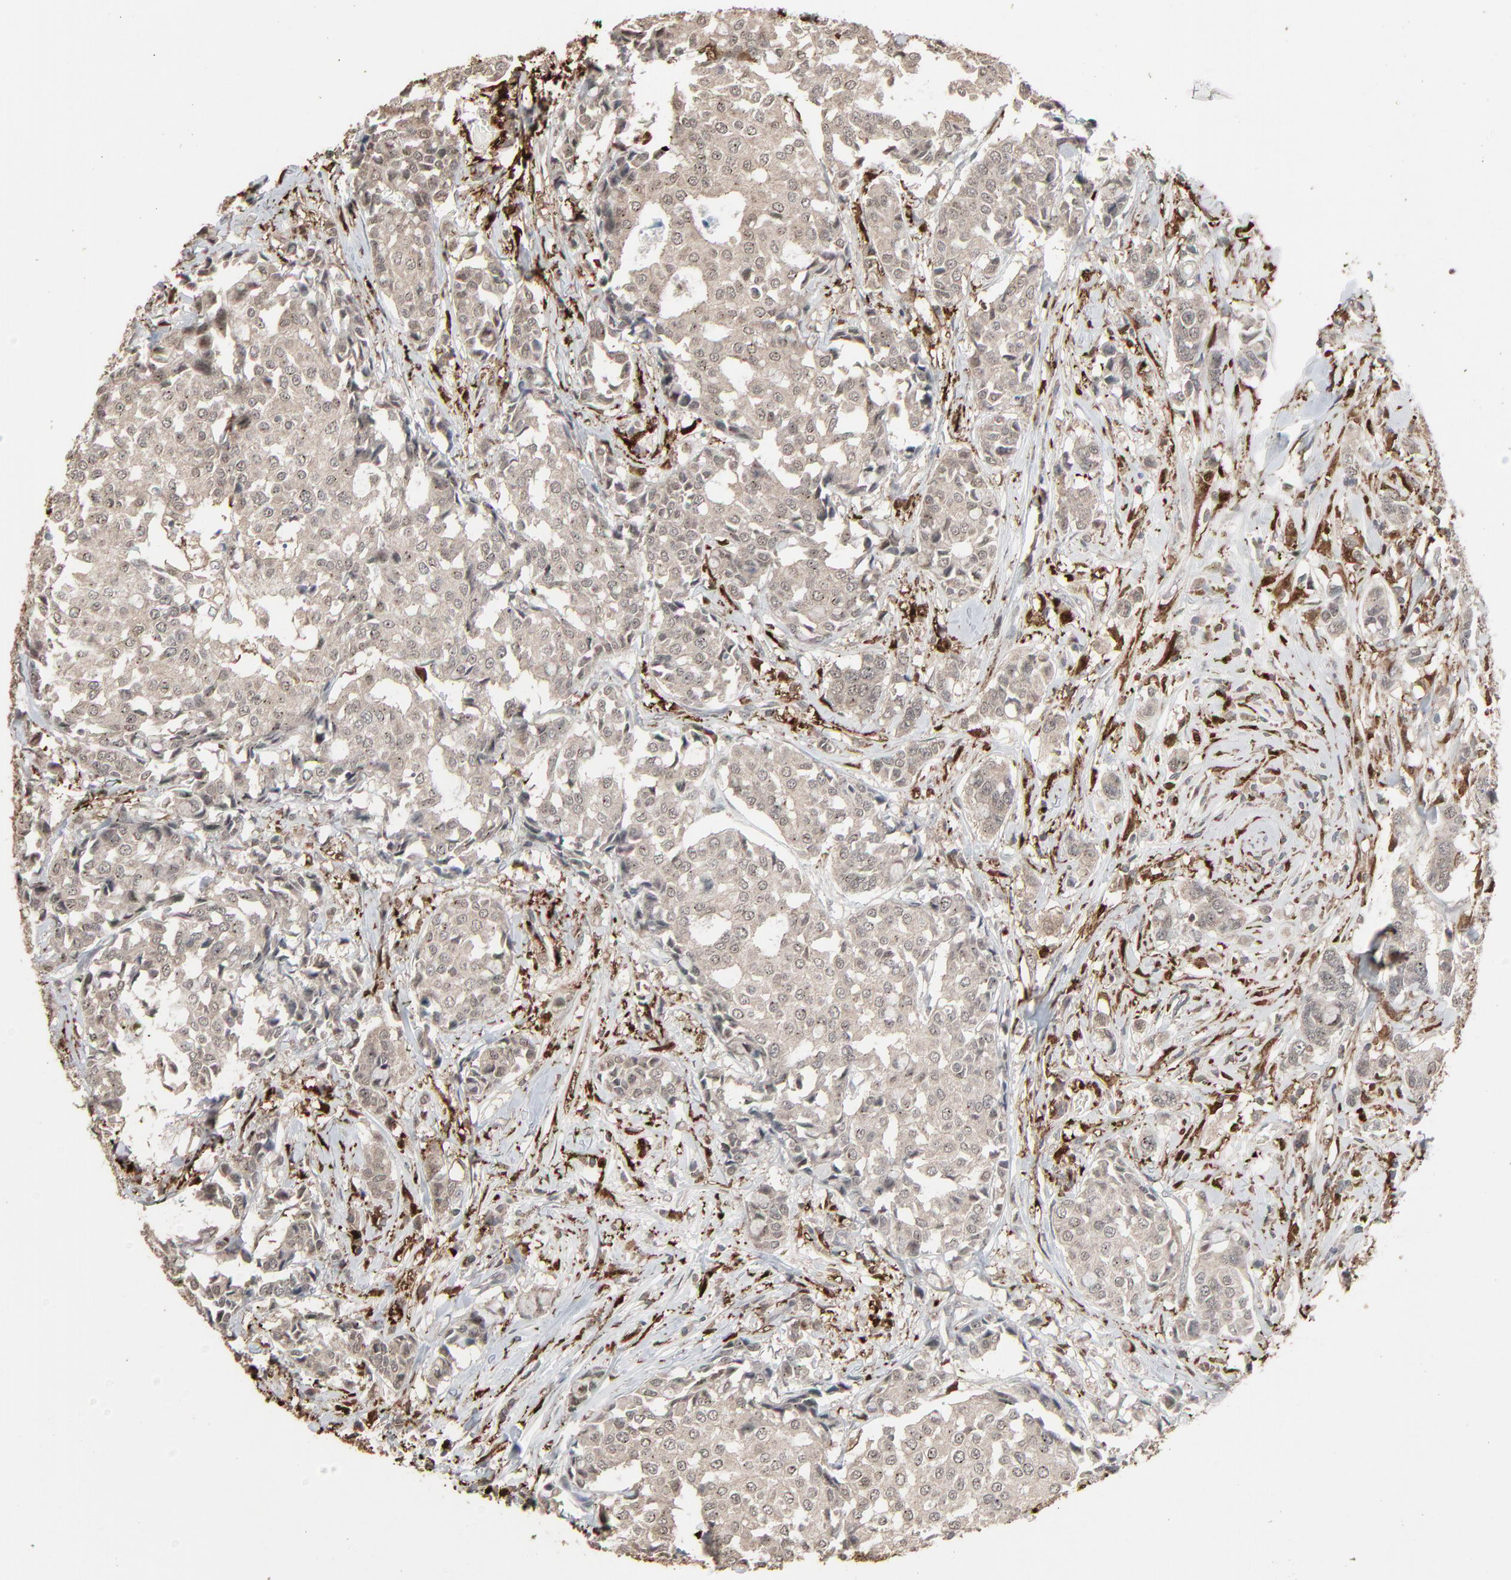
{"staining": {"intensity": "weak", "quantity": ">75%", "location": "cytoplasmic/membranous"}, "tissue": "breast cancer", "cell_type": "Tumor cells", "image_type": "cancer", "snomed": [{"axis": "morphology", "description": "Duct carcinoma"}, {"axis": "topography", "description": "Breast"}], "caption": "Breast cancer (infiltrating ductal carcinoma) stained with IHC shows weak cytoplasmic/membranous expression in about >75% of tumor cells.", "gene": "DOCK8", "patient": {"sex": "female", "age": 27}}